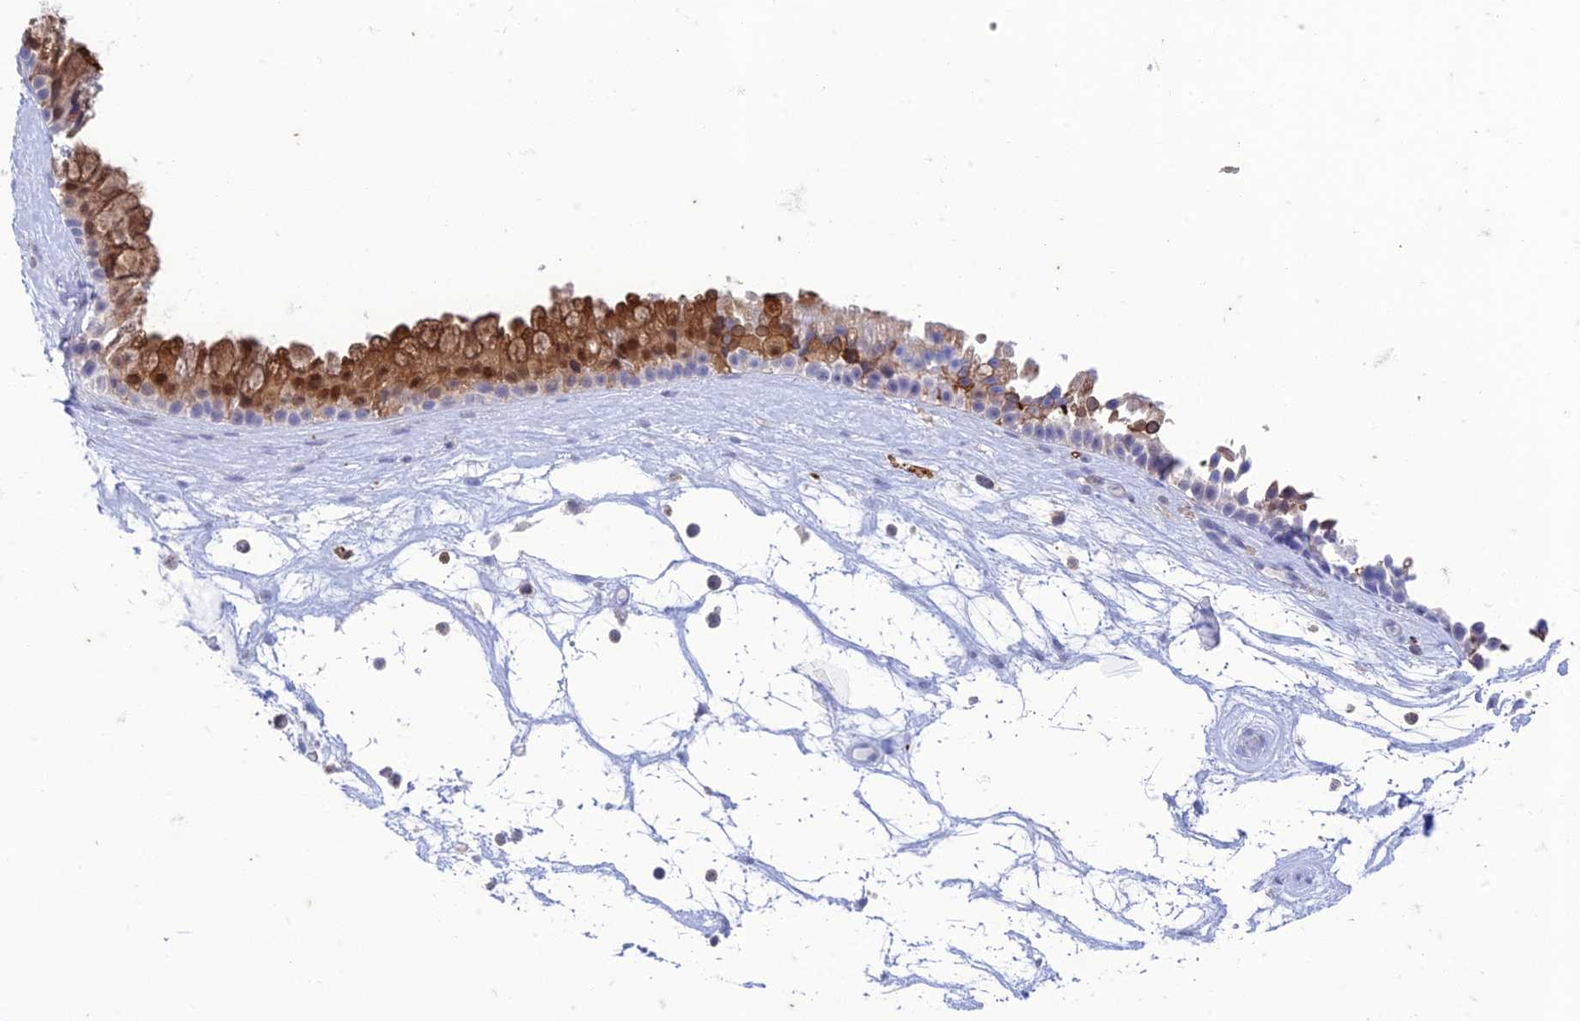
{"staining": {"intensity": "moderate", "quantity": ">75%", "location": "cytoplasmic/membranous,nuclear"}, "tissue": "nasopharynx", "cell_type": "Respiratory epithelial cells", "image_type": "normal", "snomed": [{"axis": "morphology", "description": "Normal tissue, NOS"}, {"axis": "topography", "description": "Nasopharynx"}], "caption": "Immunohistochemical staining of benign nasopharynx shows medium levels of moderate cytoplasmic/membranous,nuclear staining in about >75% of respiratory epithelial cells. The protein of interest is stained brown, and the nuclei are stained in blue (DAB (3,3'-diaminobenzidine) IHC with brightfield microscopy, high magnification).", "gene": "FGF7", "patient": {"sex": "male", "age": 64}}